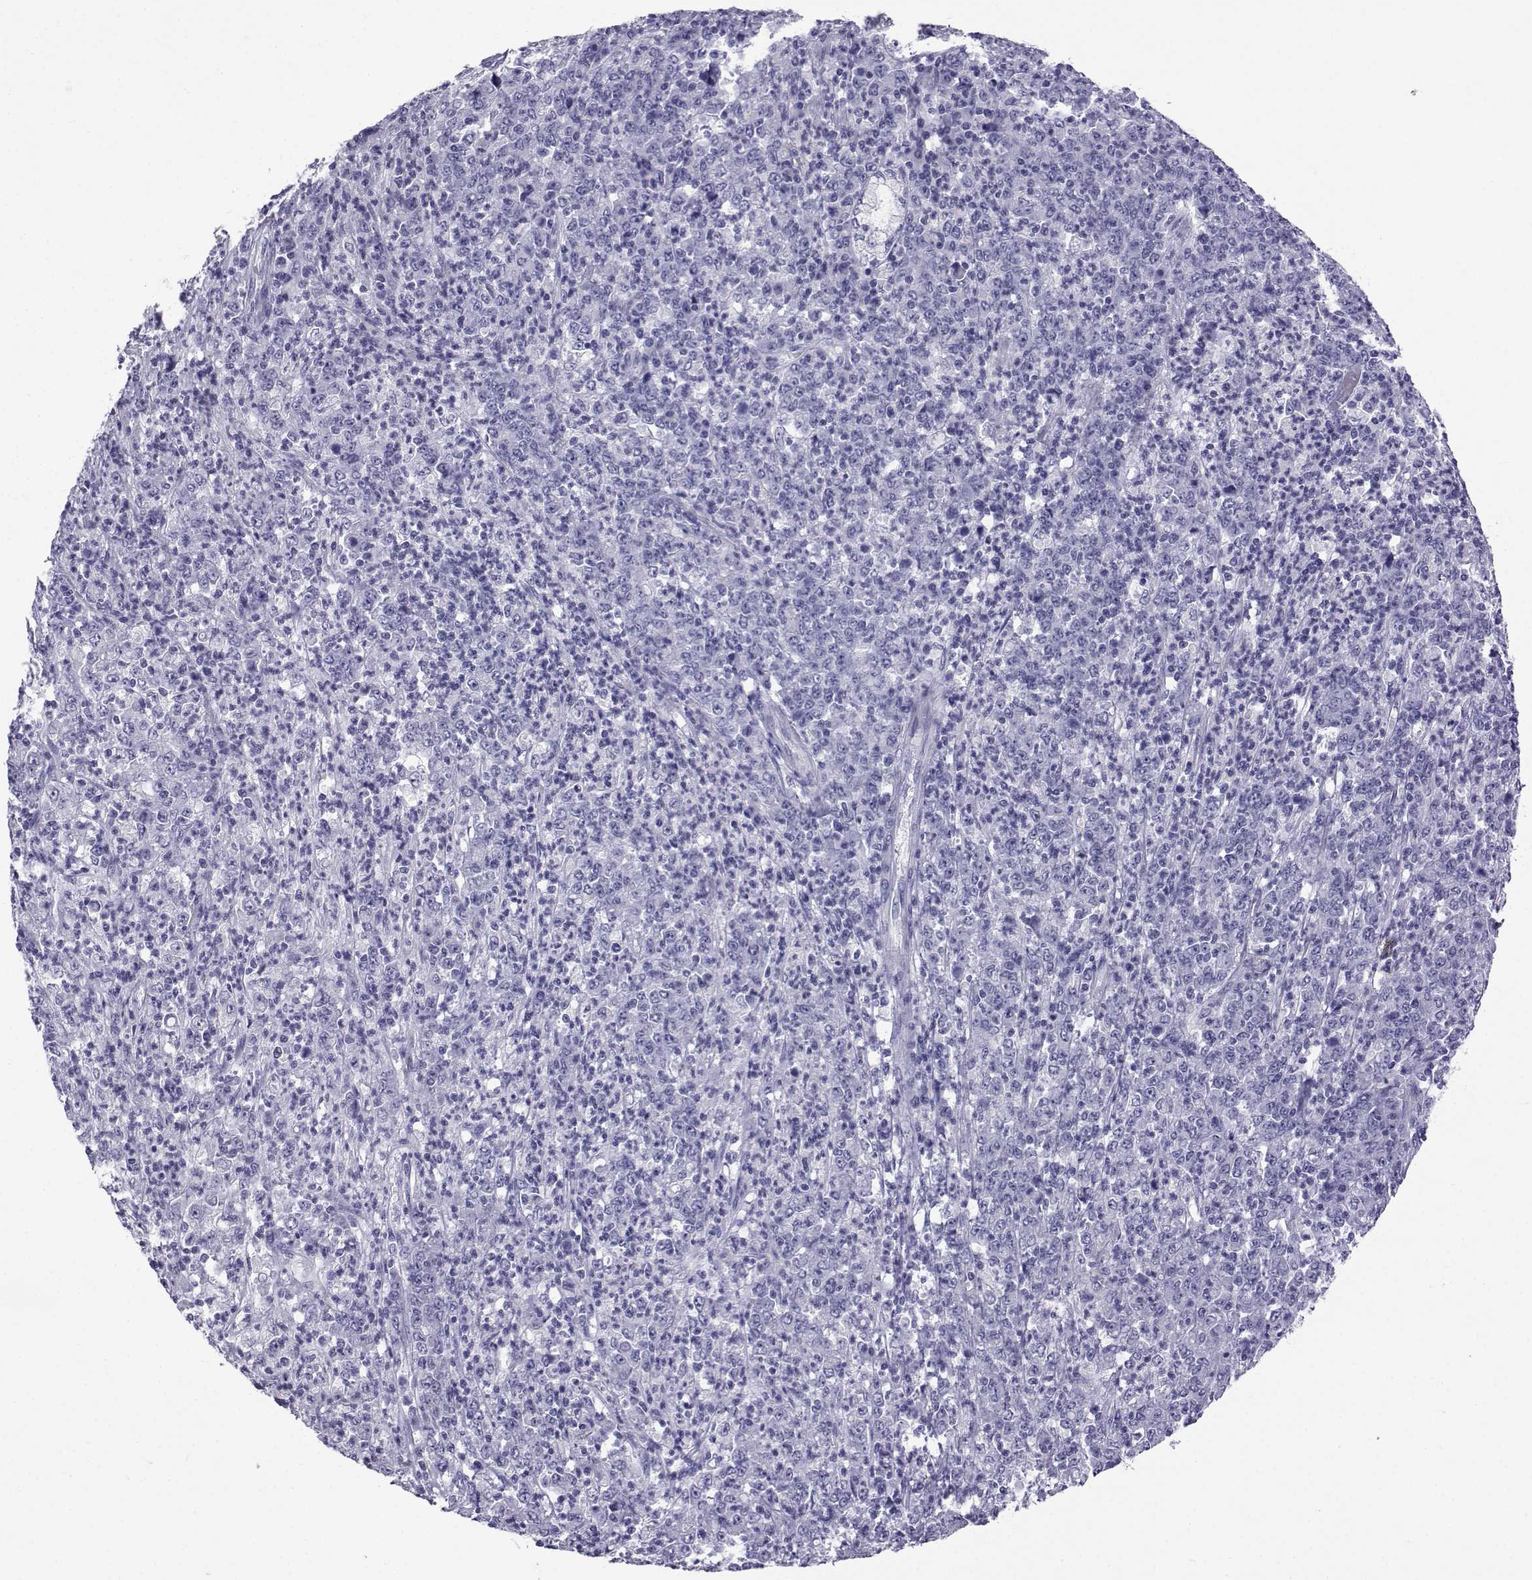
{"staining": {"intensity": "negative", "quantity": "none", "location": "none"}, "tissue": "stomach cancer", "cell_type": "Tumor cells", "image_type": "cancer", "snomed": [{"axis": "morphology", "description": "Adenocarcinoma, NOS"}, {"axis": "topography", "description": "Stomach, lower"}], "caption": "Tumor cells show no significant positivity in adenocarcinoma (stomach). The staining was performed using DAB (3,3'-diaminobenzidine) to visualize the protein expression in brown, while the nuclei were stained in blue with hematoxylin (Magnification: 20x).", "gene": "ACTL7A", "patient": {"sex": "female", "age": 71}}